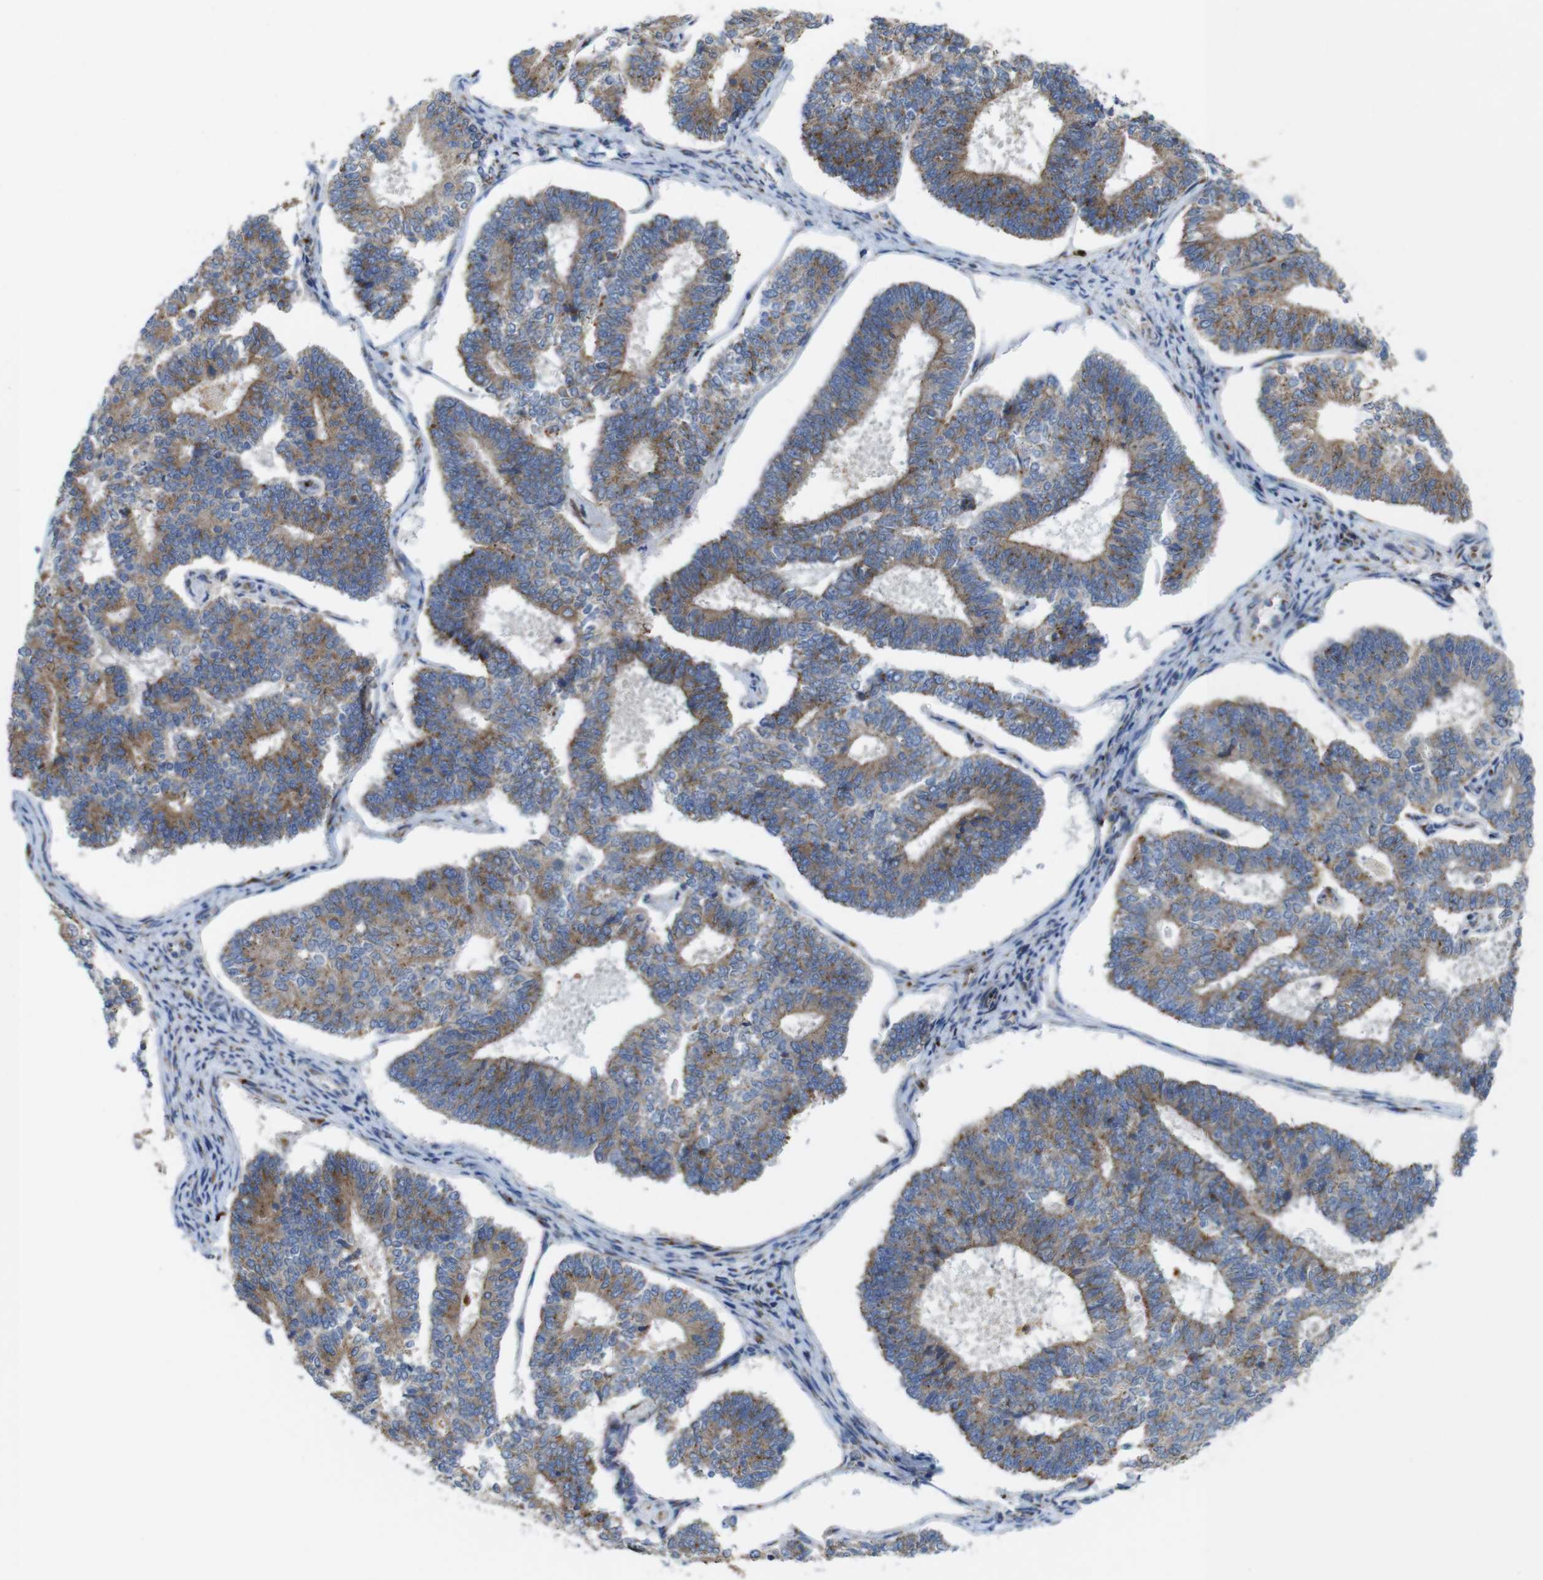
{"staining": {"intensity": "moderate", "quantity": ">75%", "location": "cytoplasmic/membranous"}, "tissue": "endometrial cancer", "cell_type": "Tumor cells", "image_type": "cancer", "snomed": [{"axis": "morphology", "description": "Adenocarcinoma, NOS"}, {"axis": "topography", "description": "Endometrium"}], "caption": "There is medium levels of moderate cytoplasmic/membranous staining in tumor cells of endometrial cancer, as demonstrated by immunohistochemical staining (brown color).", "gene": "EFCAB14", "patient": {"sex": "female", "age": 70}}